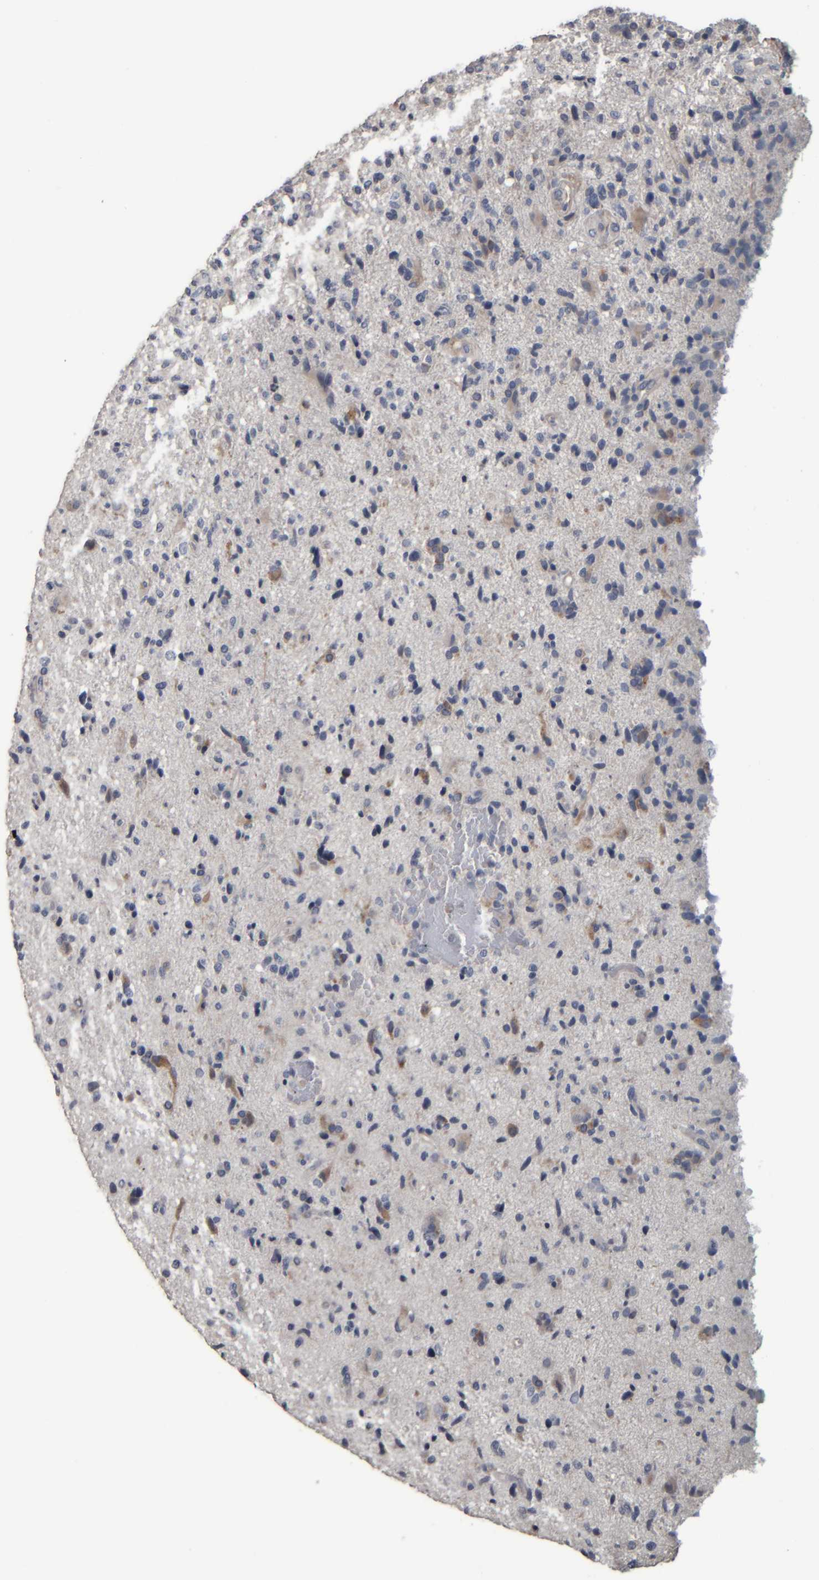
{"staining": {"intensity": "negative", "quantity": "none", "location": "none"}, "tissue": "glioma", "cell_type": "Tumor cells", "image_type": "cancer", "snomed": [{"axis": "morphology", "description": "Glioma, malignant, High grade"}, {"axis": "topography", "description": "Brain"}], "caption": "Immunohistochemistry (IHC) of human malignant glioma (high-grade) shows no expression in tumor cells.", "gene": "CAVIN4", "patient": {"sex": "male", "age": 72}}